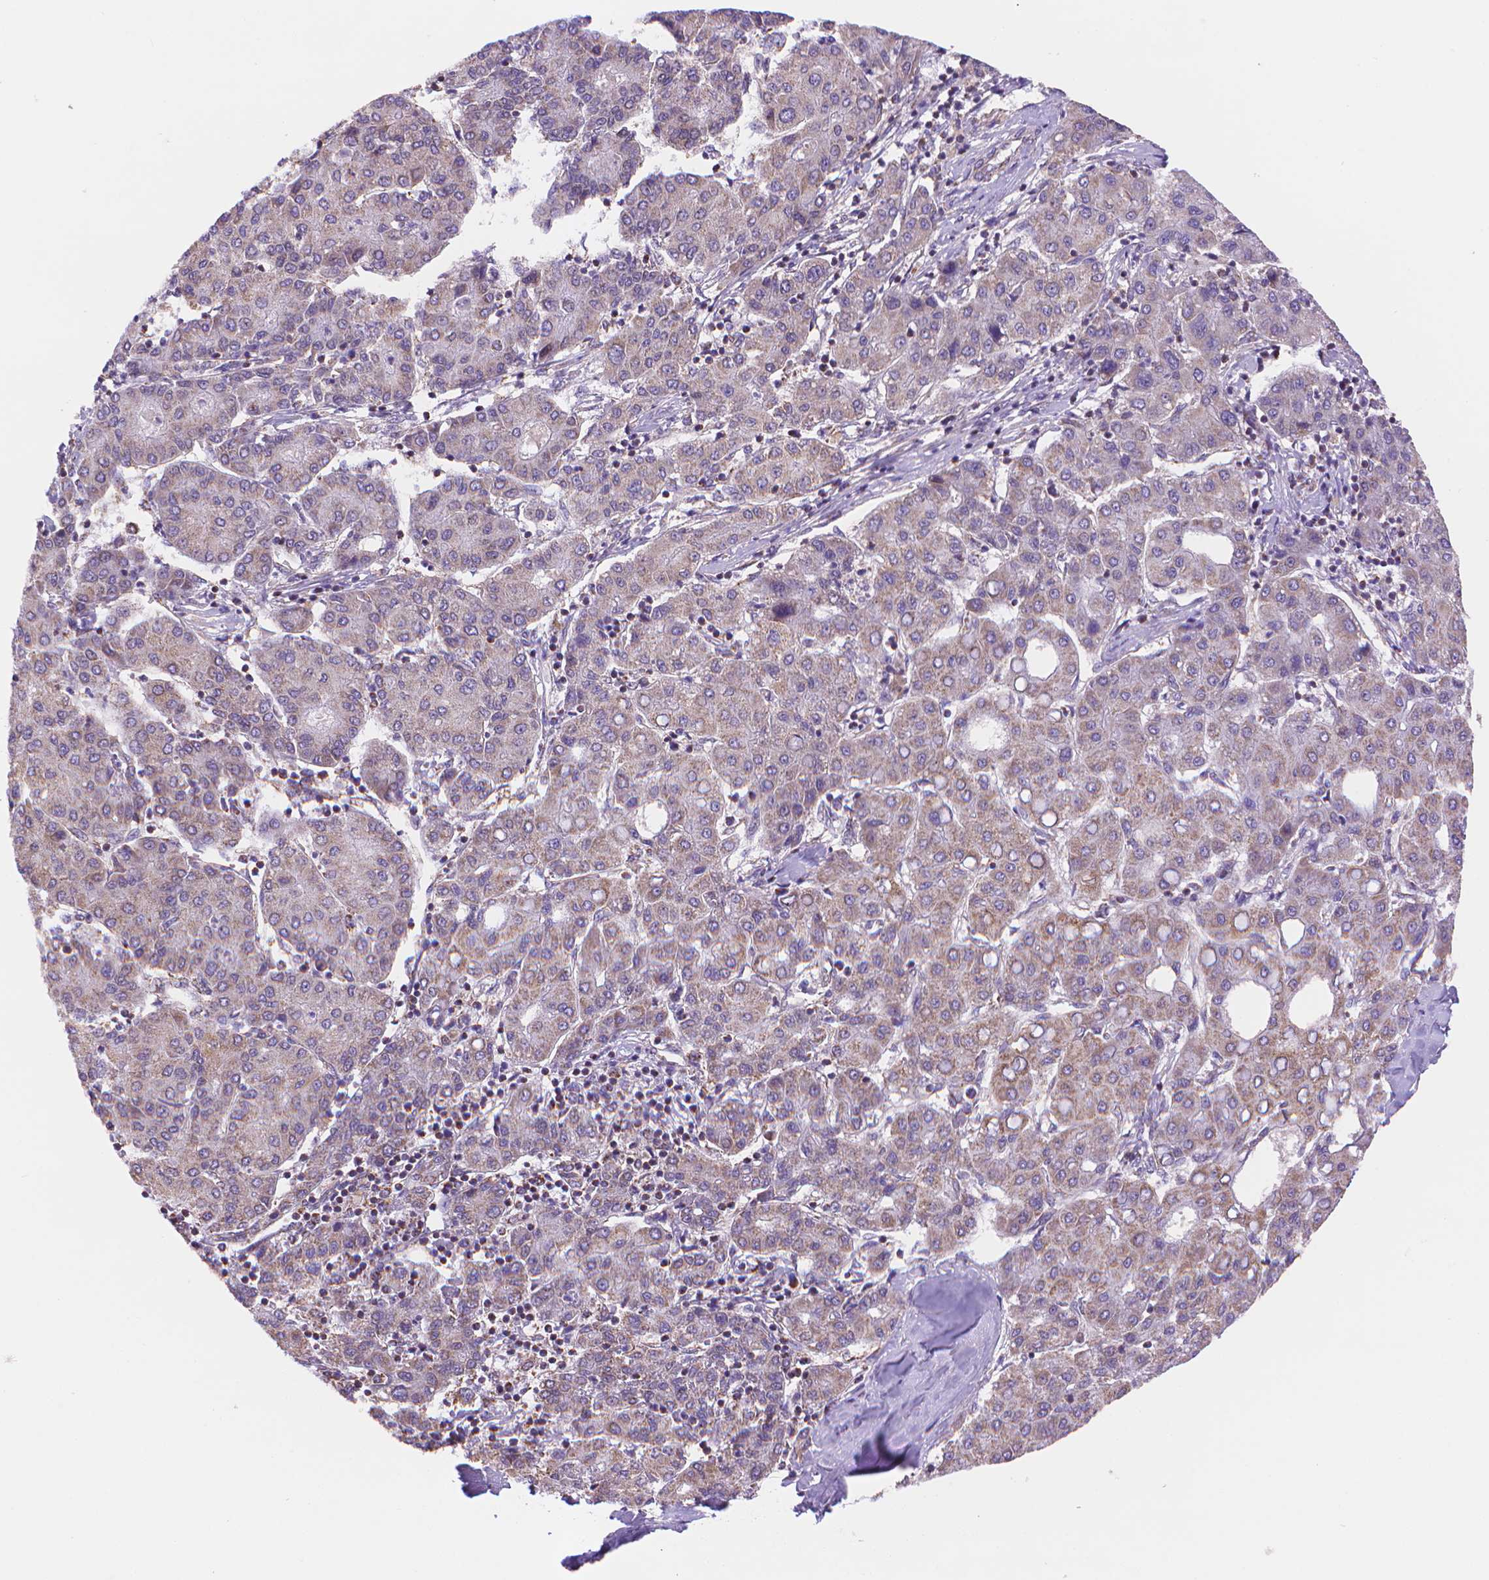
{"staining": {"intensity": "weak", "quantity": "<25%", "location": "cytoplasmic/membranous"}, "tissue": "liver cancer", "cell_type": "Tumor cells", "image_type": "cancer", "snomed": [{"axis": "morphology", "description": "Carcinoma, Hepatocellular, NOS"}, {"axis": "topography", "description": "Liver"}], "caption": "An immunohistochemistry (IHC) photomicrograph of liver cancer (hepatocellular carcinoma) is shown. There is no staining in tumor cells of liver cancer (hepatocellular carcinoma).", "gene": "CYYR1", "patient": {"sex": "male", "age": 65}}